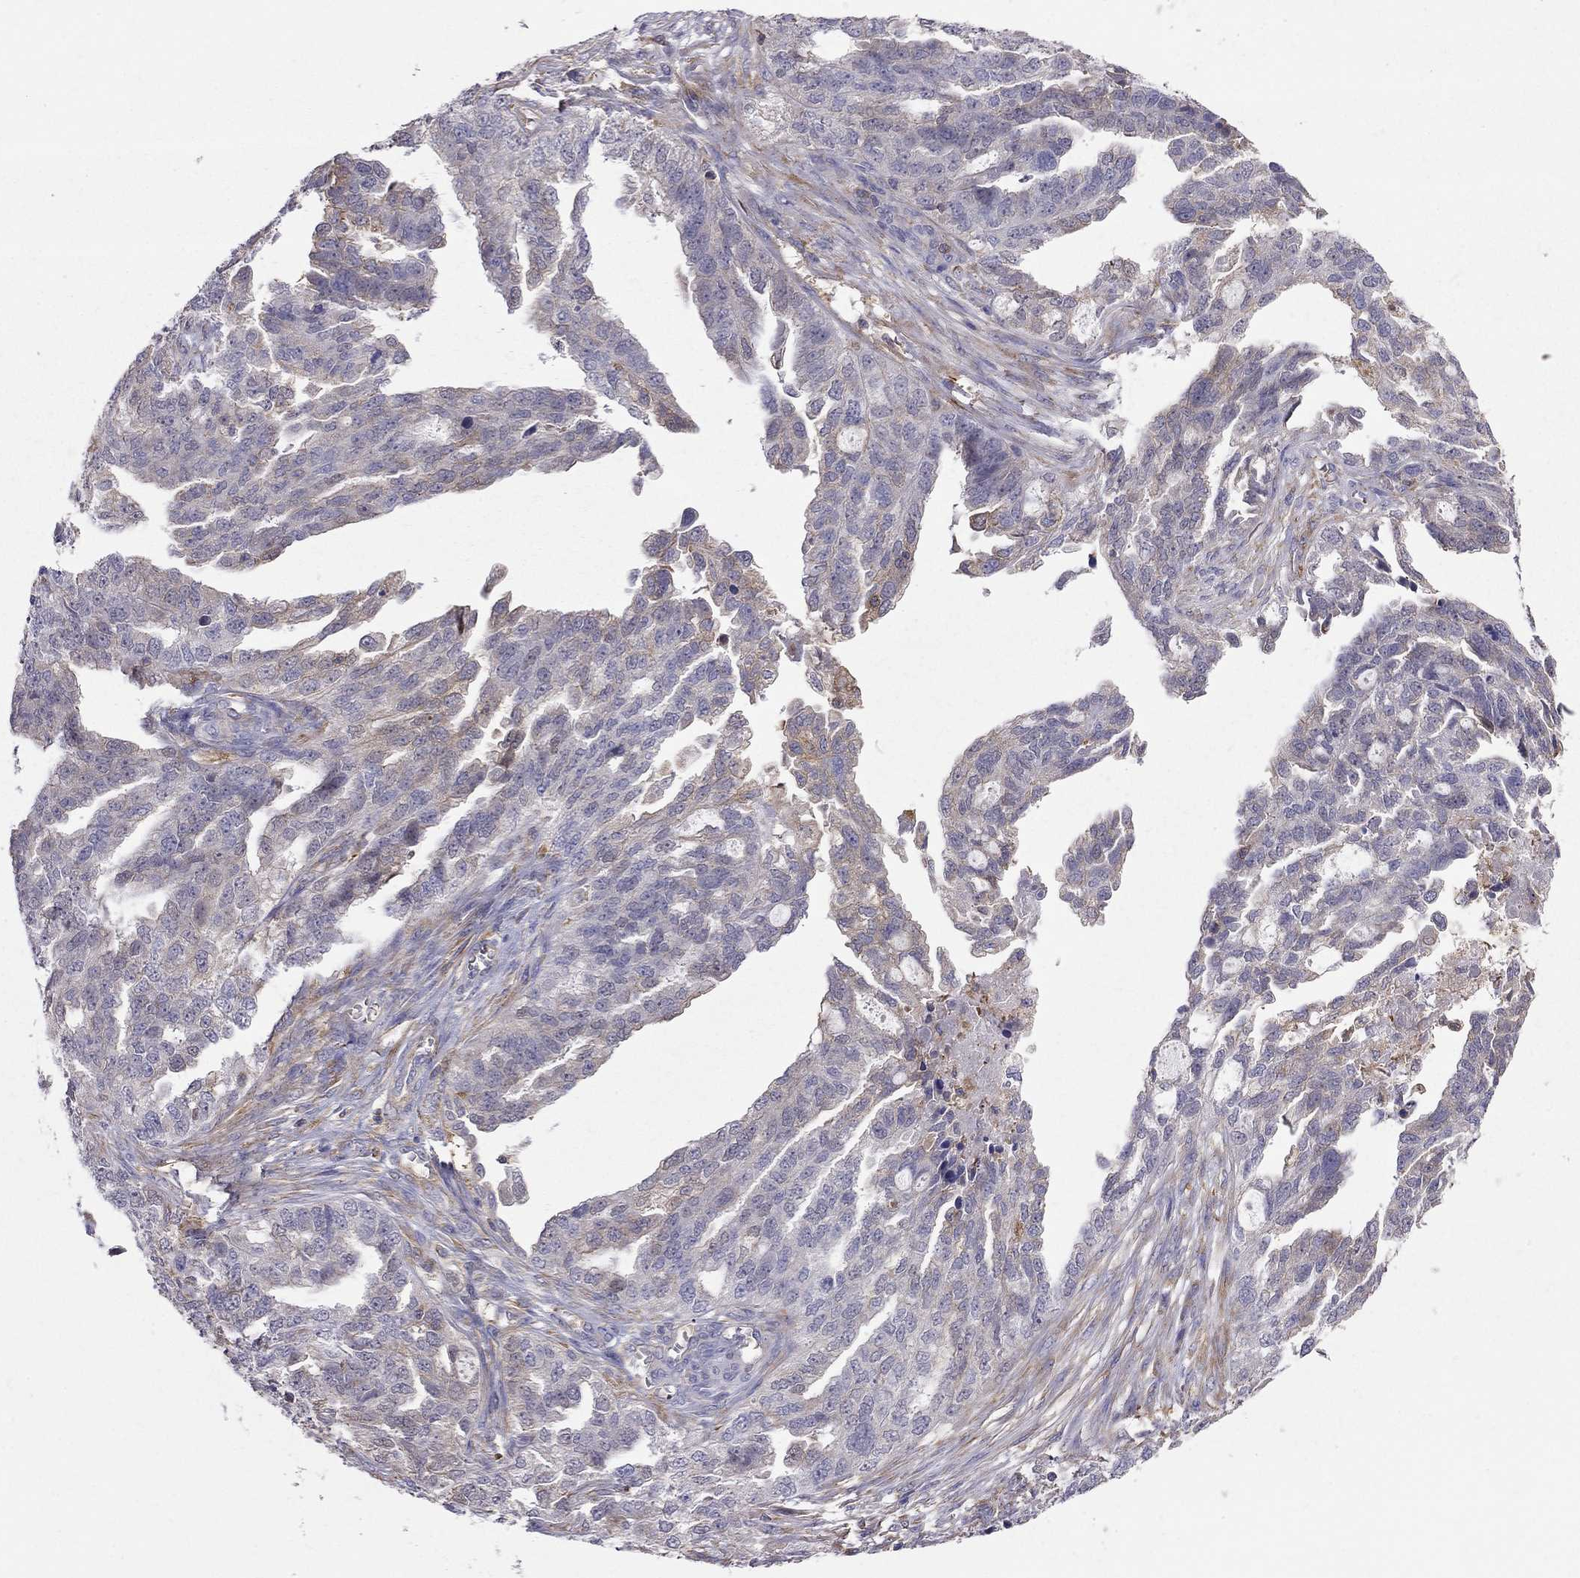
{"staining": {"intensity": "moderate", "quantity": "<25%", "location": "cytoplasmic/membranous"}, "tissue": "ovarian cancer", "cell_type": "Tumor cells", "image_type": "cancer", "snomed": [{"axis": "morphology", "description": "Cystadenocarcinoma, serous, NOS"}, {"axis": "topography", "description": "Ovary"}], "caption": "Immunohistochemistry (IHC) (DAB) staining of human ovarian serous cystadenocarcinoma exhibits moderate cytoplasmic/membranous protein positivity in approximately <25% of tumor cells.", "gene": "EIF4E3", "patient": {"sex": "female", "age": 51}}